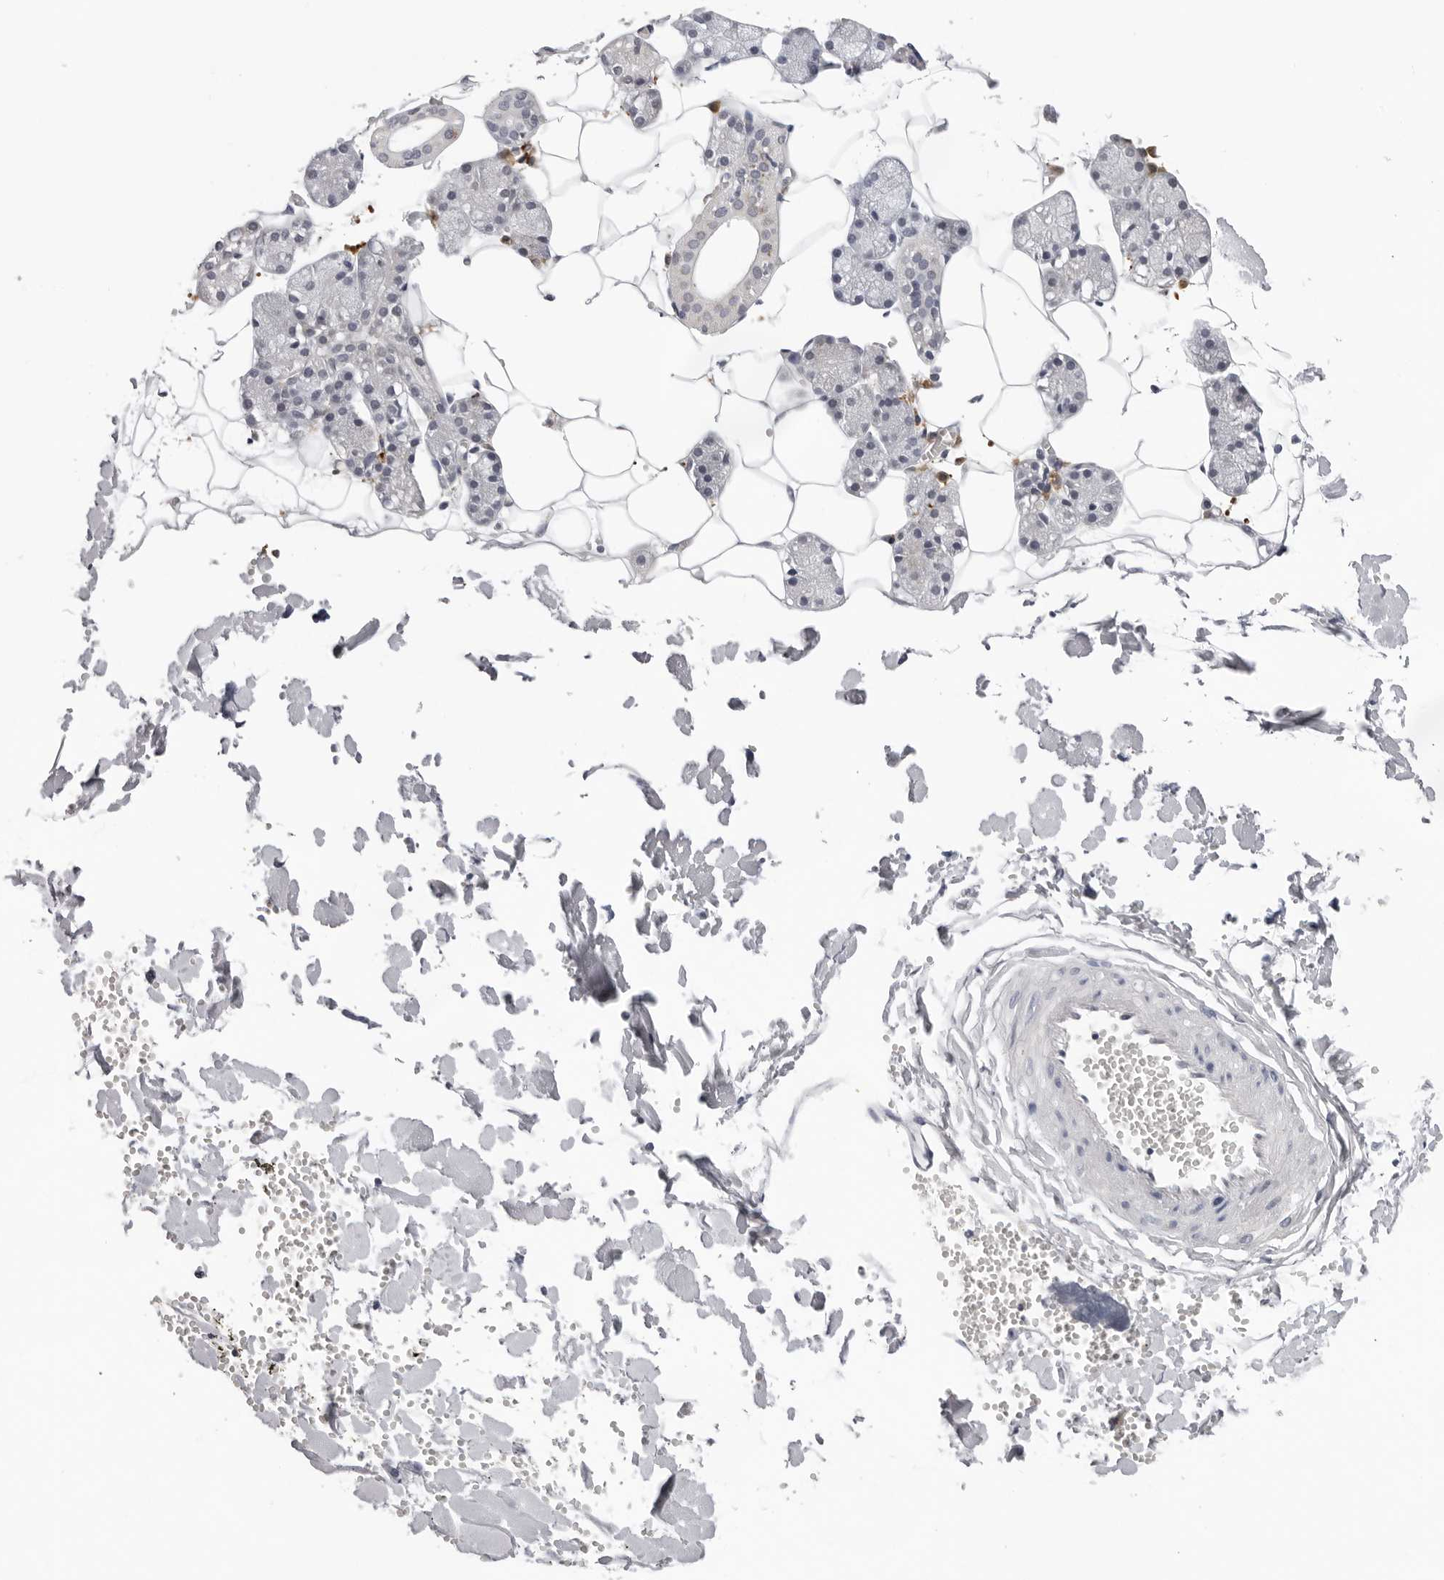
{"staining": {"intensity": "negative", "quantity": "none", "location": "none"}, "tissue": "salivary gland", "cell_type": "Glandular cells", "image_type": "normal", "snomed": [{"axis": "morphology", "description": "Normal tissue, NOS"}, {"axis": "topography", "description": "Salivary gland"}], "caption": "High magnification brightfield microscopy of unremarkable salivary gland stained with DAB (3,3'-diaminobenzidine) (brown) and counterstained with hematoxylin (blue): glandular cells show no significant staining.", "gene": "IL17RA", "patient": {"sex": "male", "age": 62}}